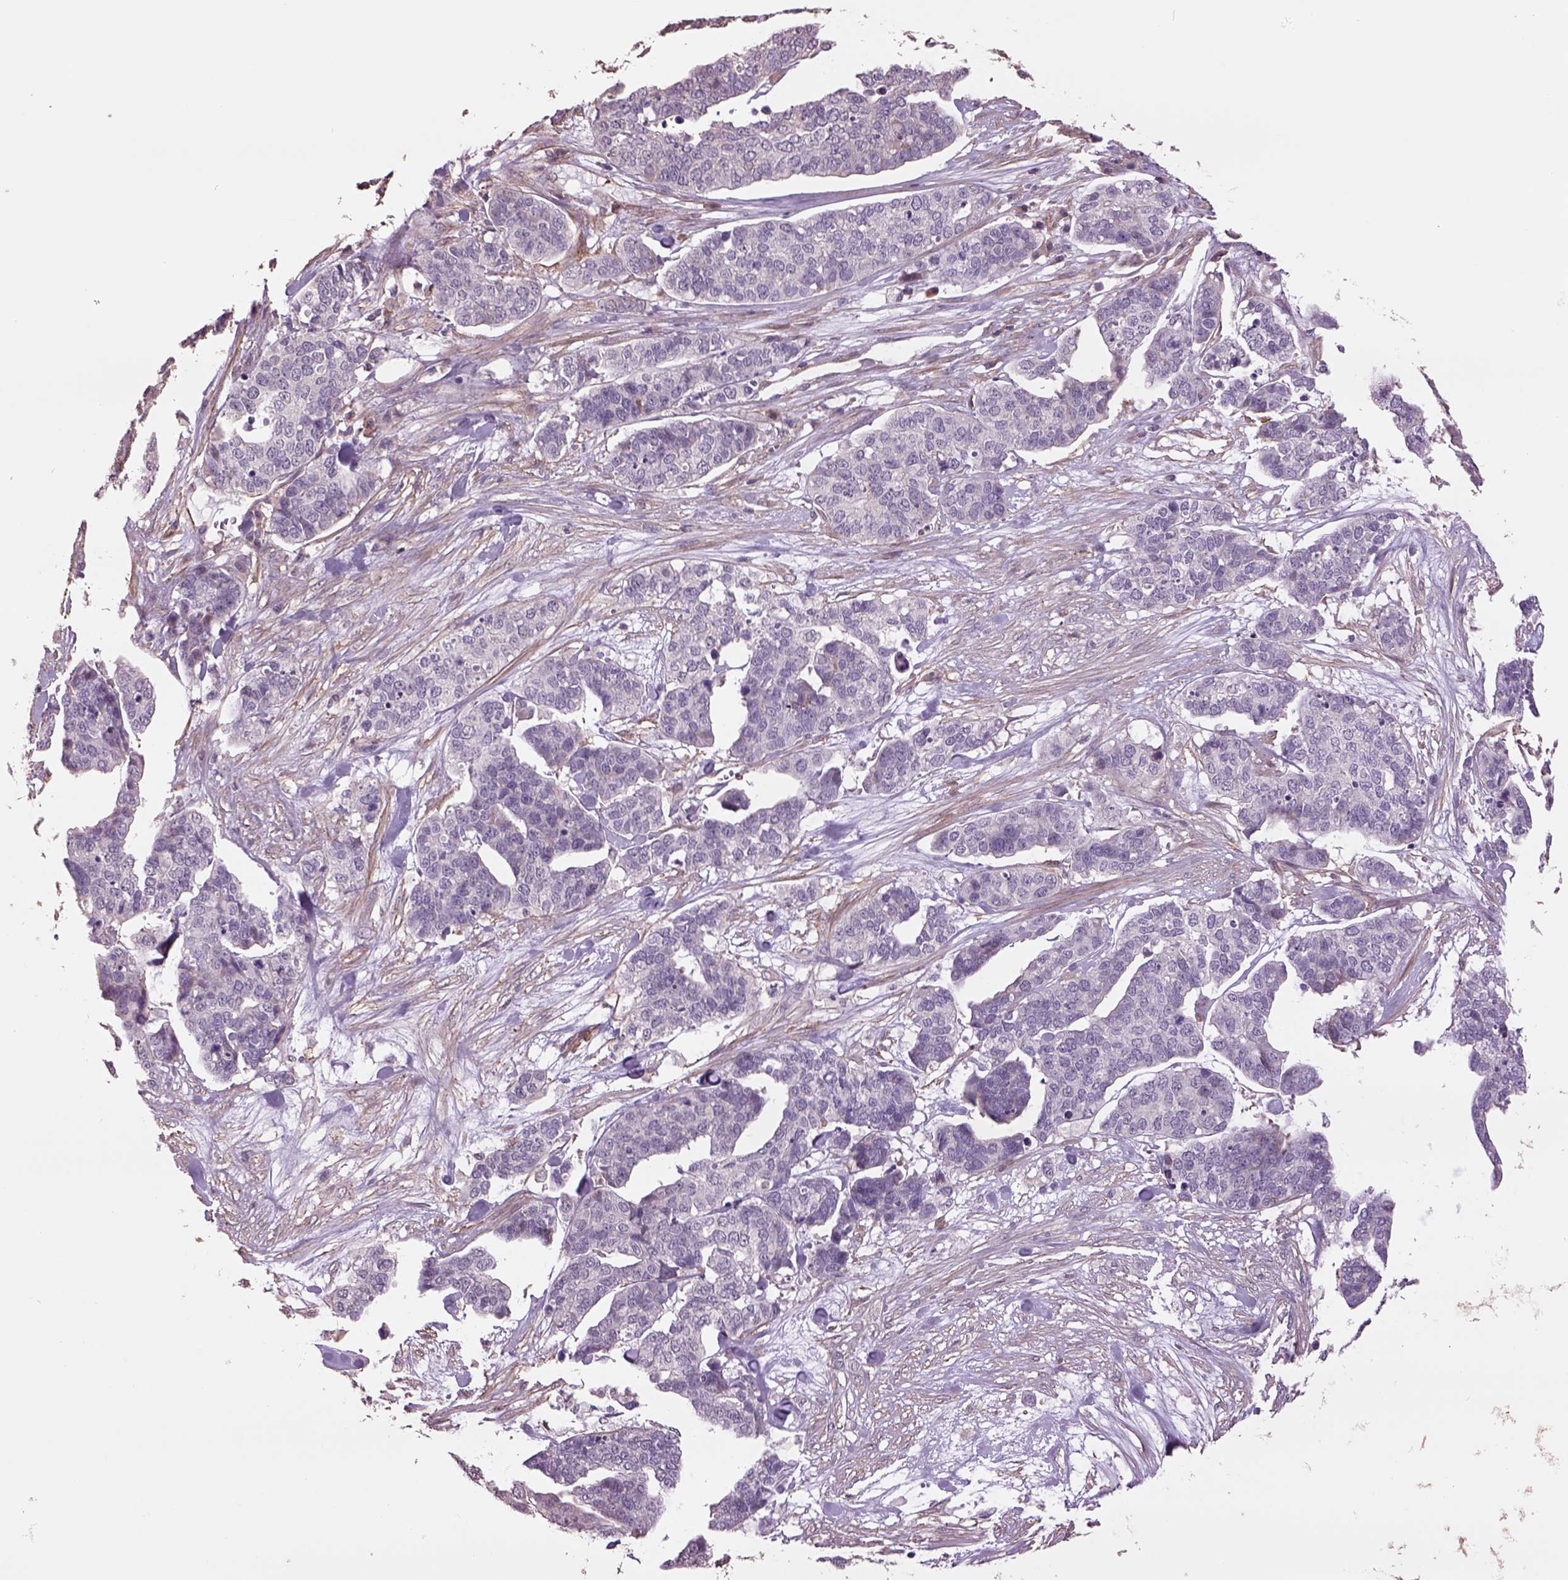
{"staining": {"intensity": "negative", "quantity": "none", "location": "none"}, "tissue": "ovarian cancer", "cell_type": "Tumor cells", "image_type": "cancer", "snomed": [{"axis": "morphology", "description": "Carcinoma, endometroid"}, {"axis": "topography", "description": "Ovary"}], "caption": "Human endometroid carcinoma (ovarian) stained for a protein using IHC reveals no positivity in tumor cells.", "gene": "LIN7A", "patient": {"sex": "female", "age": 65}}